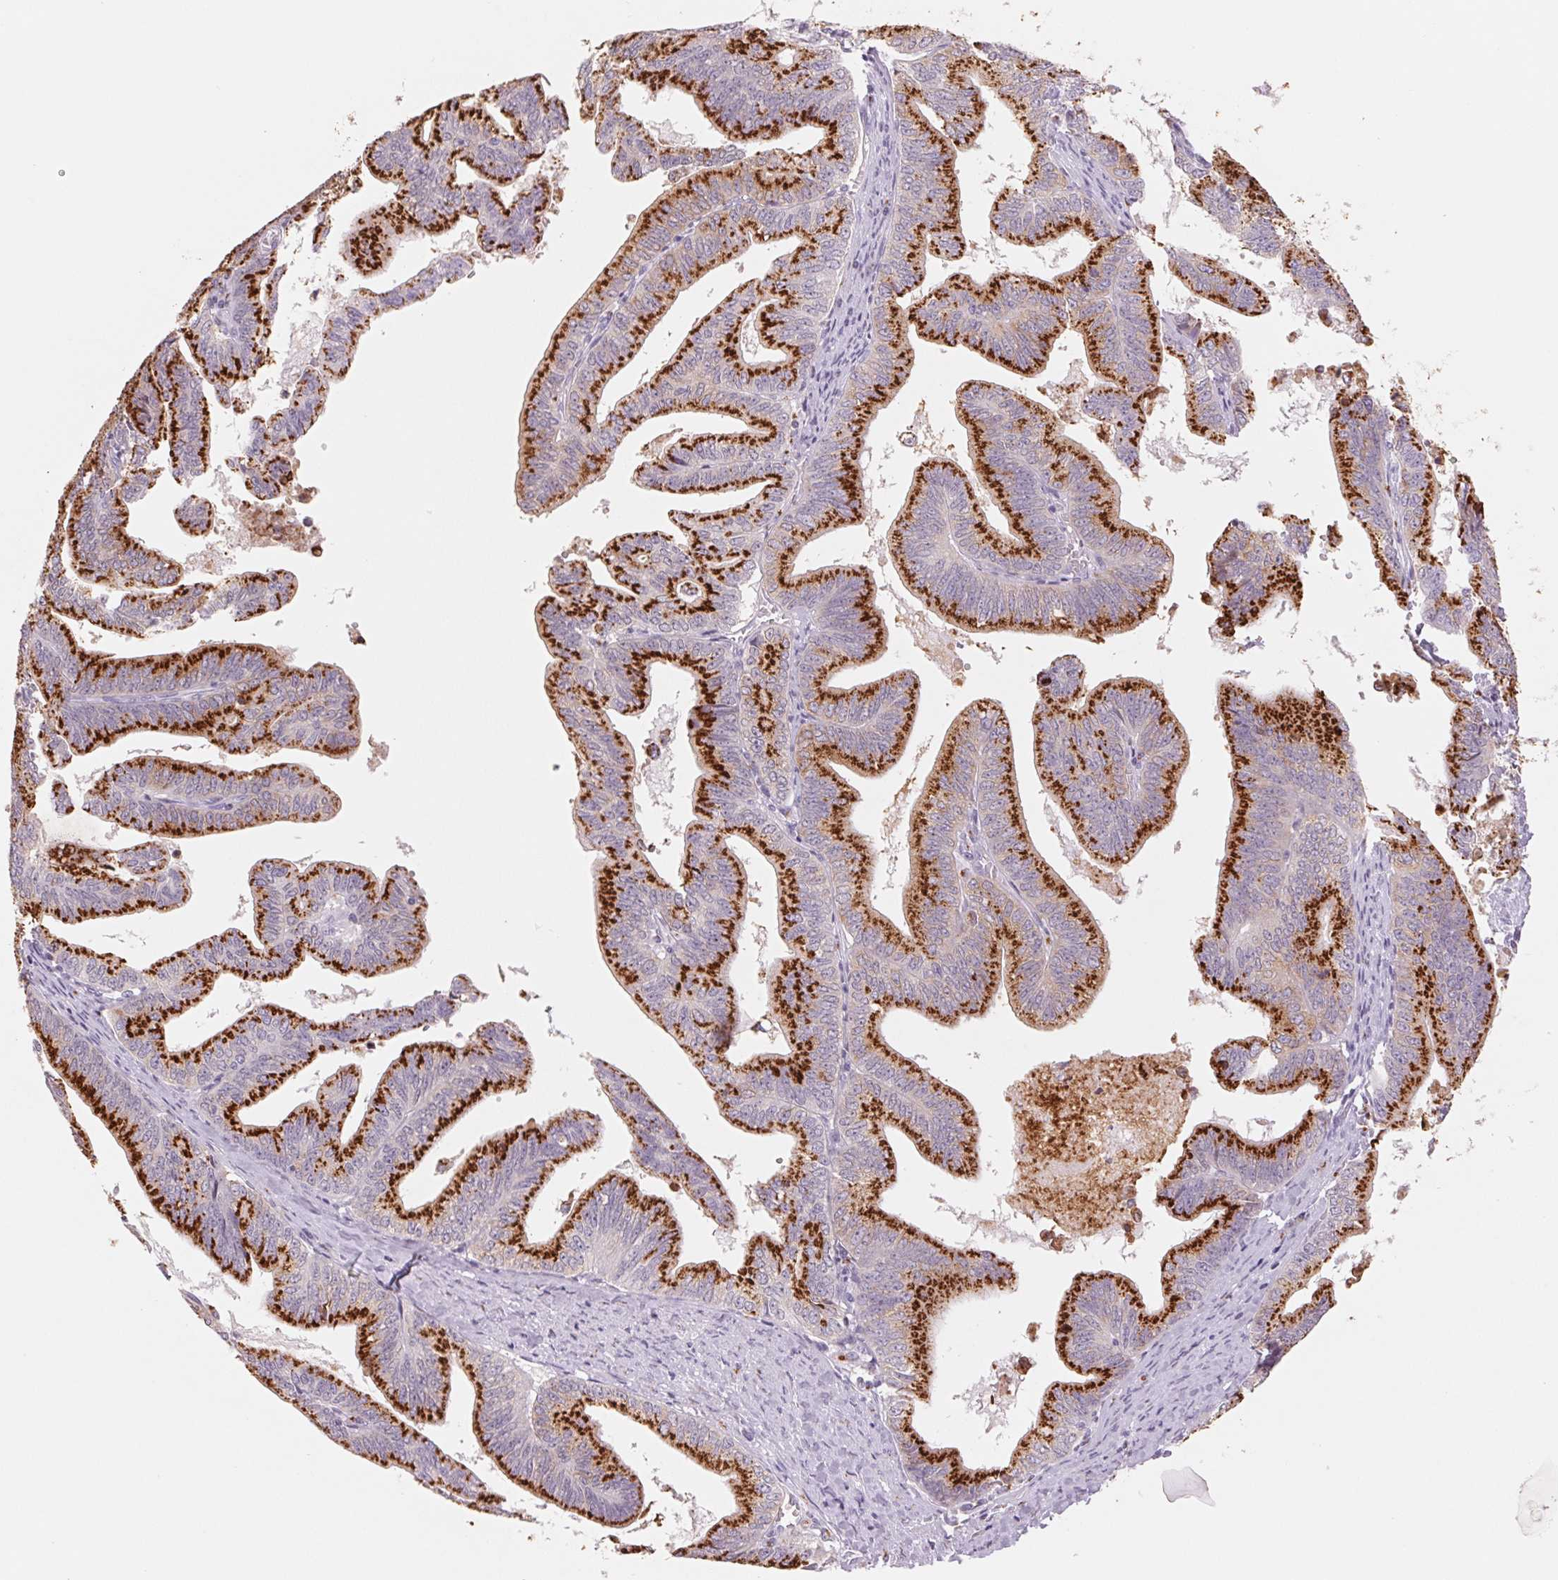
{"staining": {"intensity": "strong", "quantity": ">75%", "location": "cytoplasmic/membranous"}, "tissue": "endometrial cancer", "cell_type": "Tumor cells", "image_type": "cancer", "snomed": [{"axis": "morphology", "description": "Adenocarcinoma, NOS"}, {"axis": "topography", "description": "Endometrium"}], "caption": "Immunohistochemical staining of human adenocarcinoma (endometrial) demonstrates strong cytoplasmic/membranous protein positivity in about >75% of tumor cells.", "gene": "GALNT7", "patient": {"sex": "female", "age": 65}}